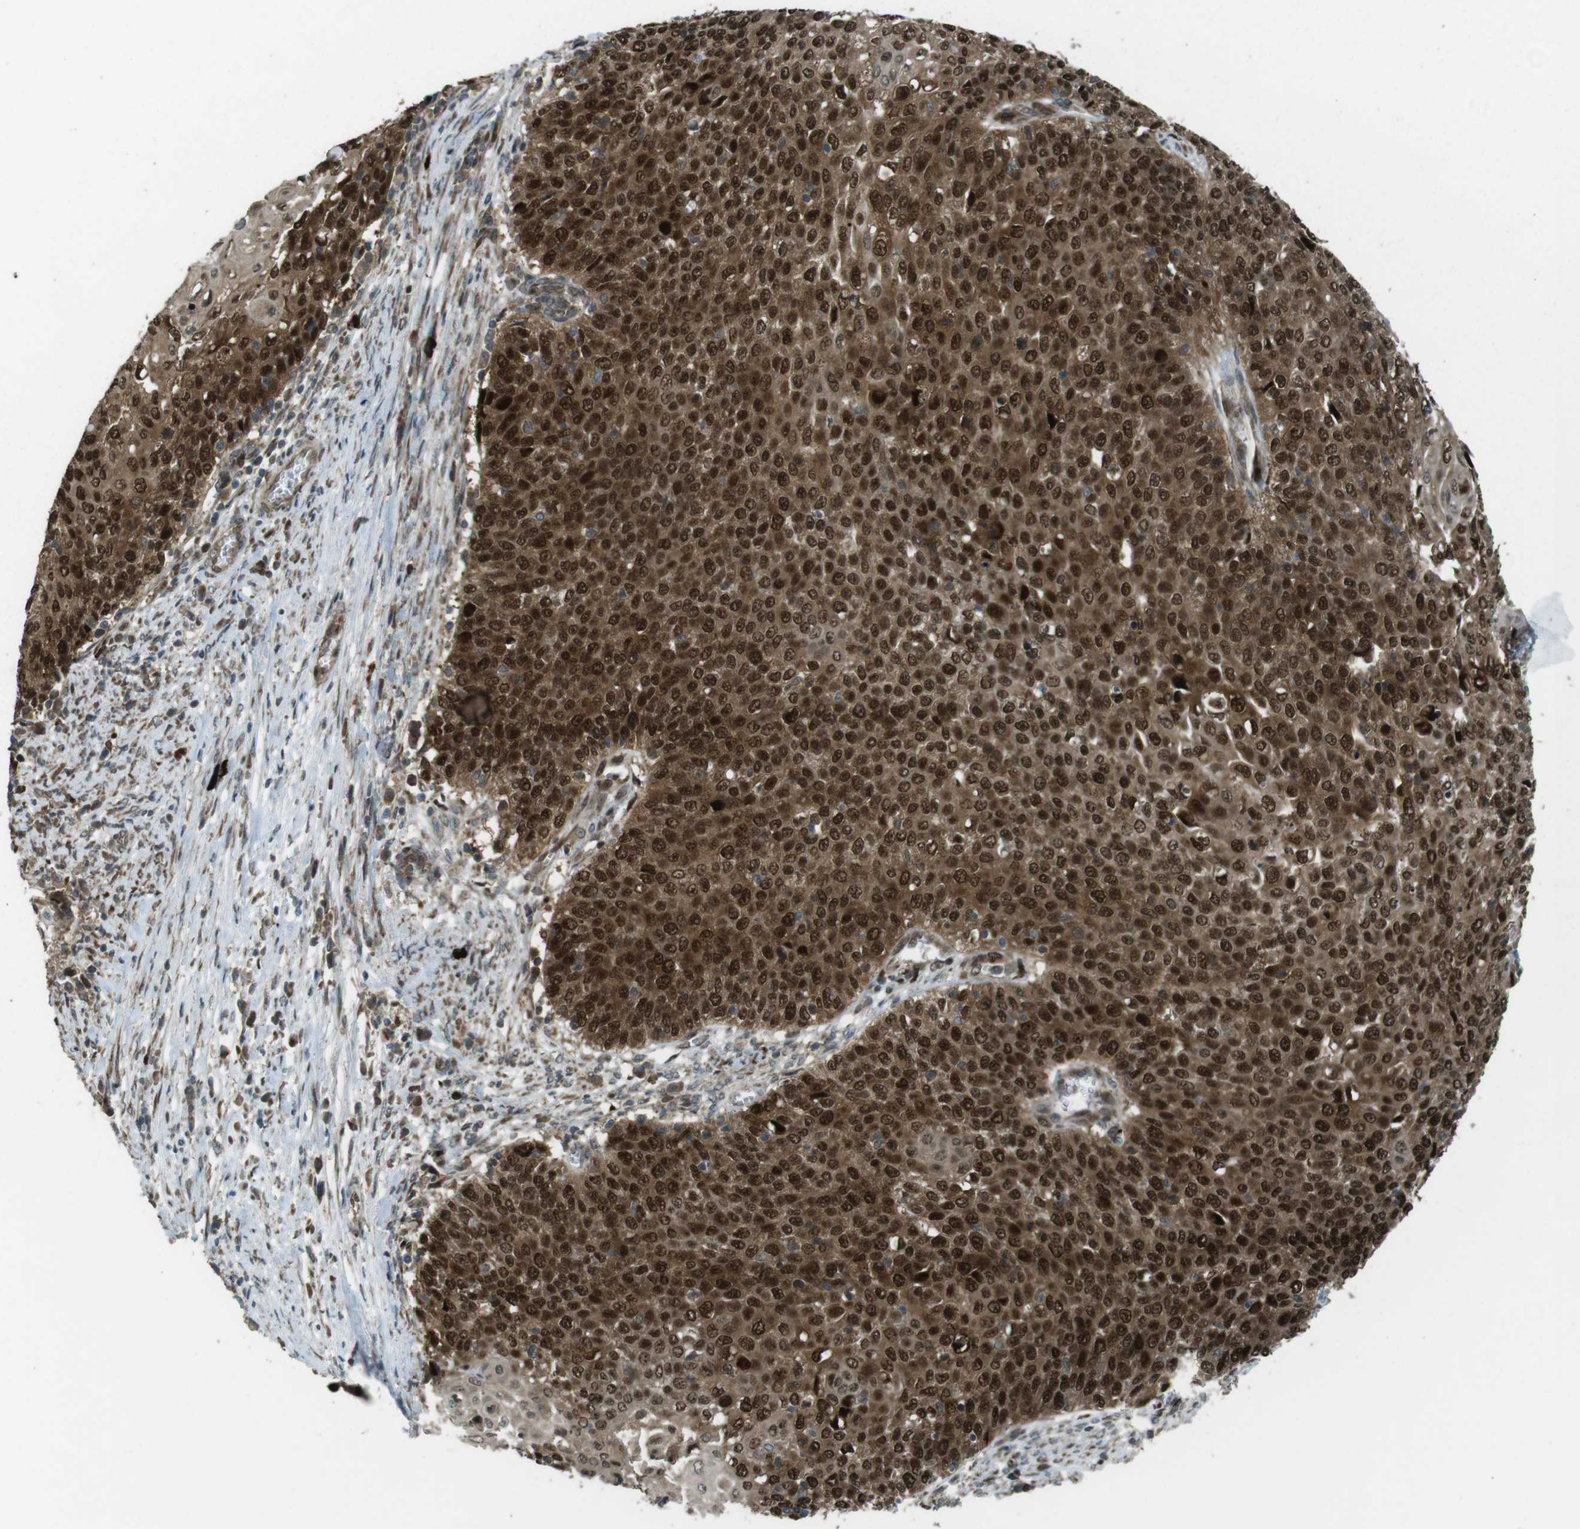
{"staining": {"intensity": "strong", "quantity": ">75%", "location": "cytoplasmic/membranous,nuclear"}, "tissue": "cervical cancer", "cell_type": "Tumor cells", "image_type": "cancer", "snomed": [{"axis": "morphology", "description": "Squamous cell carcinoma, NOS"}, {"axis": "topography", "description": "Cervix"}], "caption": "Protein expression analysis of human cervical squamous cell carcinoma reveals strong cytoplasmic/membranous and nuclear expression in about >75% of tumor cells.", "gene": "ZNF330", "patient": {"sex": "female", "age": 39}}